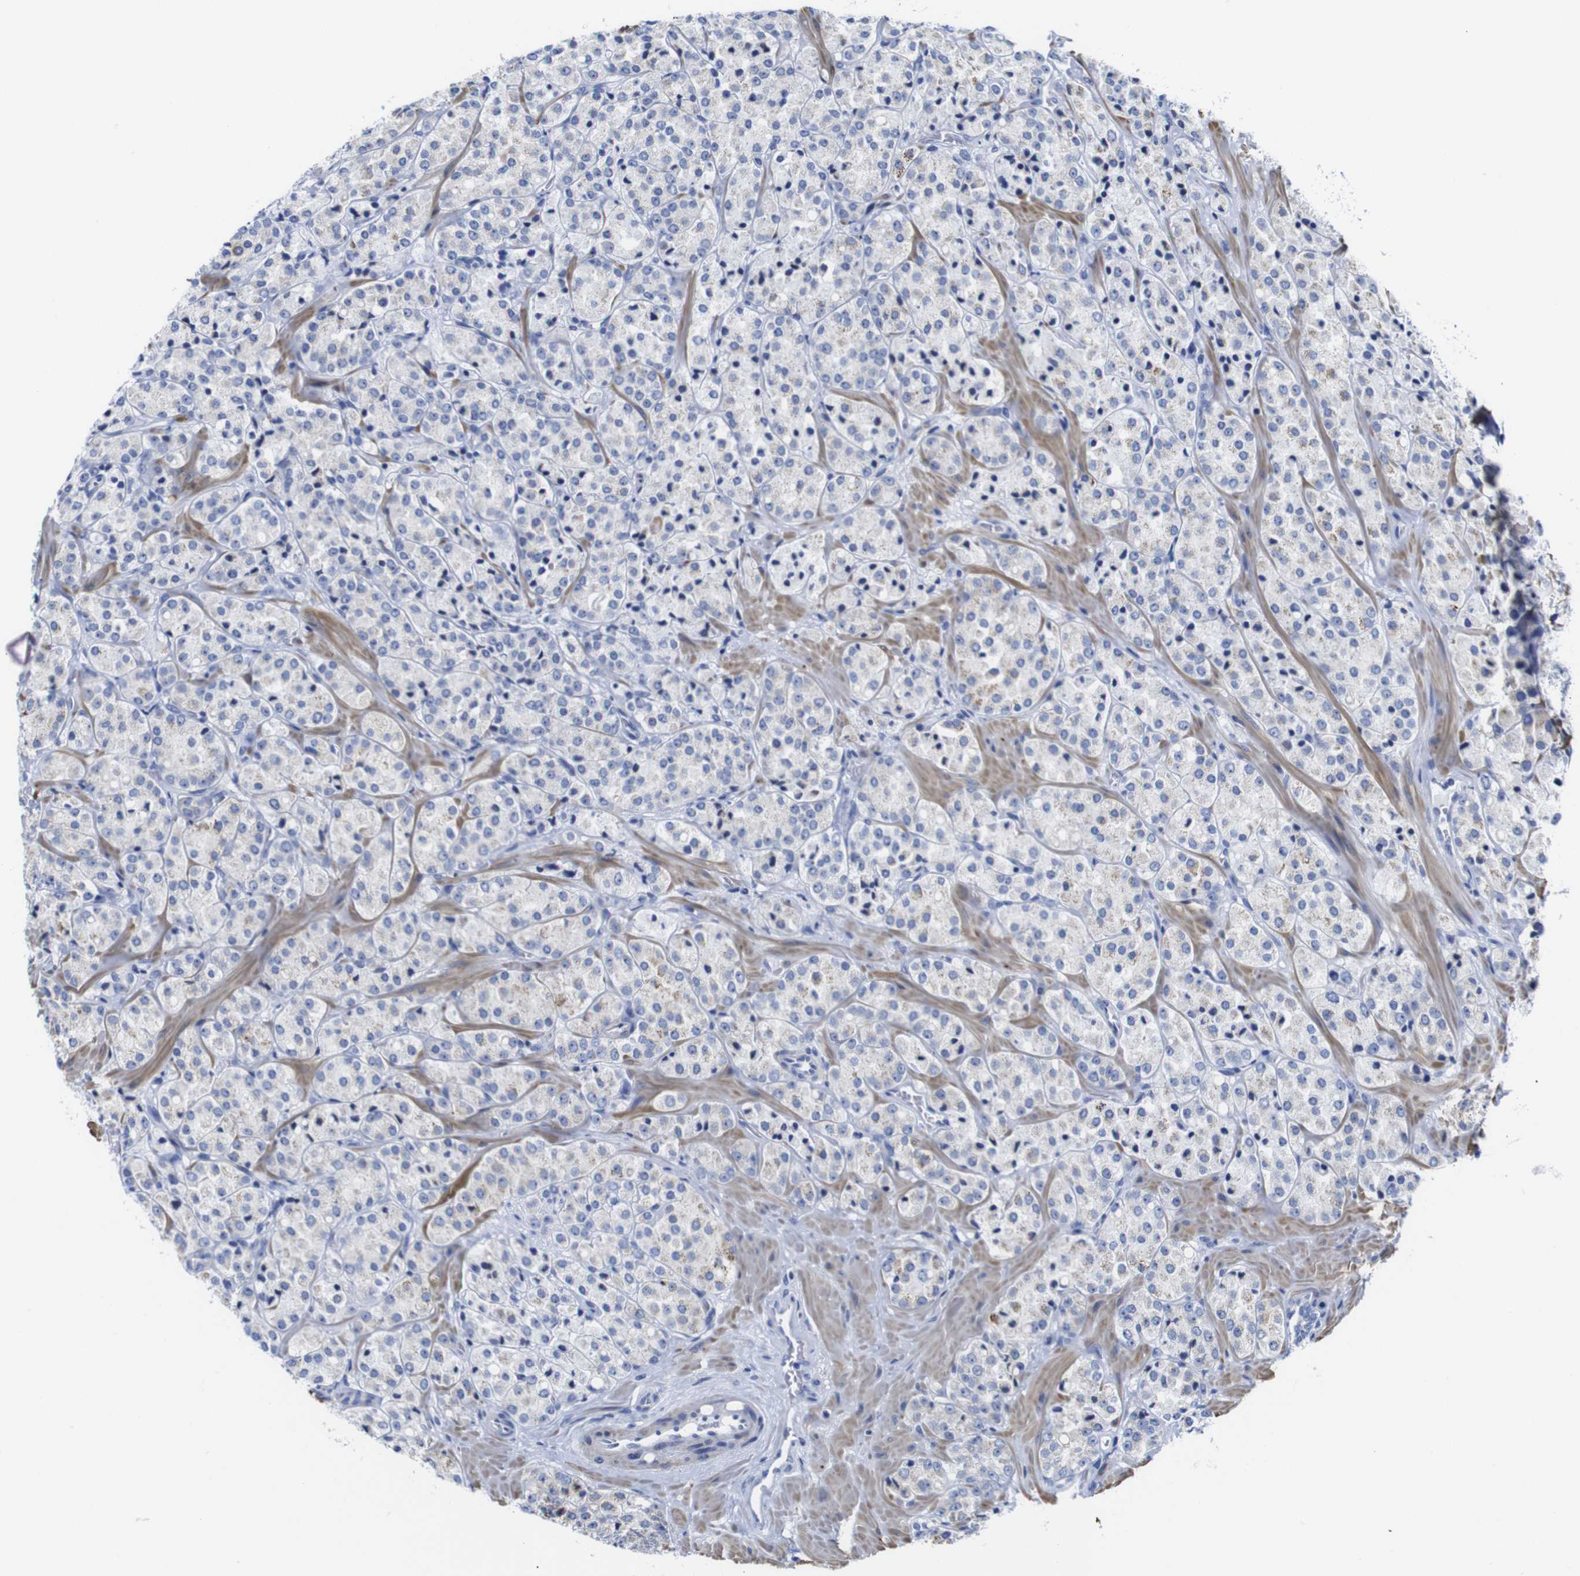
{"staining": {"intensity": "negative", "quantity": "none", "location": "none"}, "tissue": "prostate cancer", "cell_type": "Tumor cells", "image_type": "cancer", "snomed": [{"axis": "morphology", "description": "Adenocarcinoma, High grade"}, {"axis": "topography", "description": "Prostate"}], "caption": "DAB (3,3'-diaminobenzidine) immunohistochemical staining of human prostate high-grade adenocarcinoma exhibits no significant staining in tumor cells.", "gene": "LRRC55", "patient": {"sex": "male", "age": 64}}